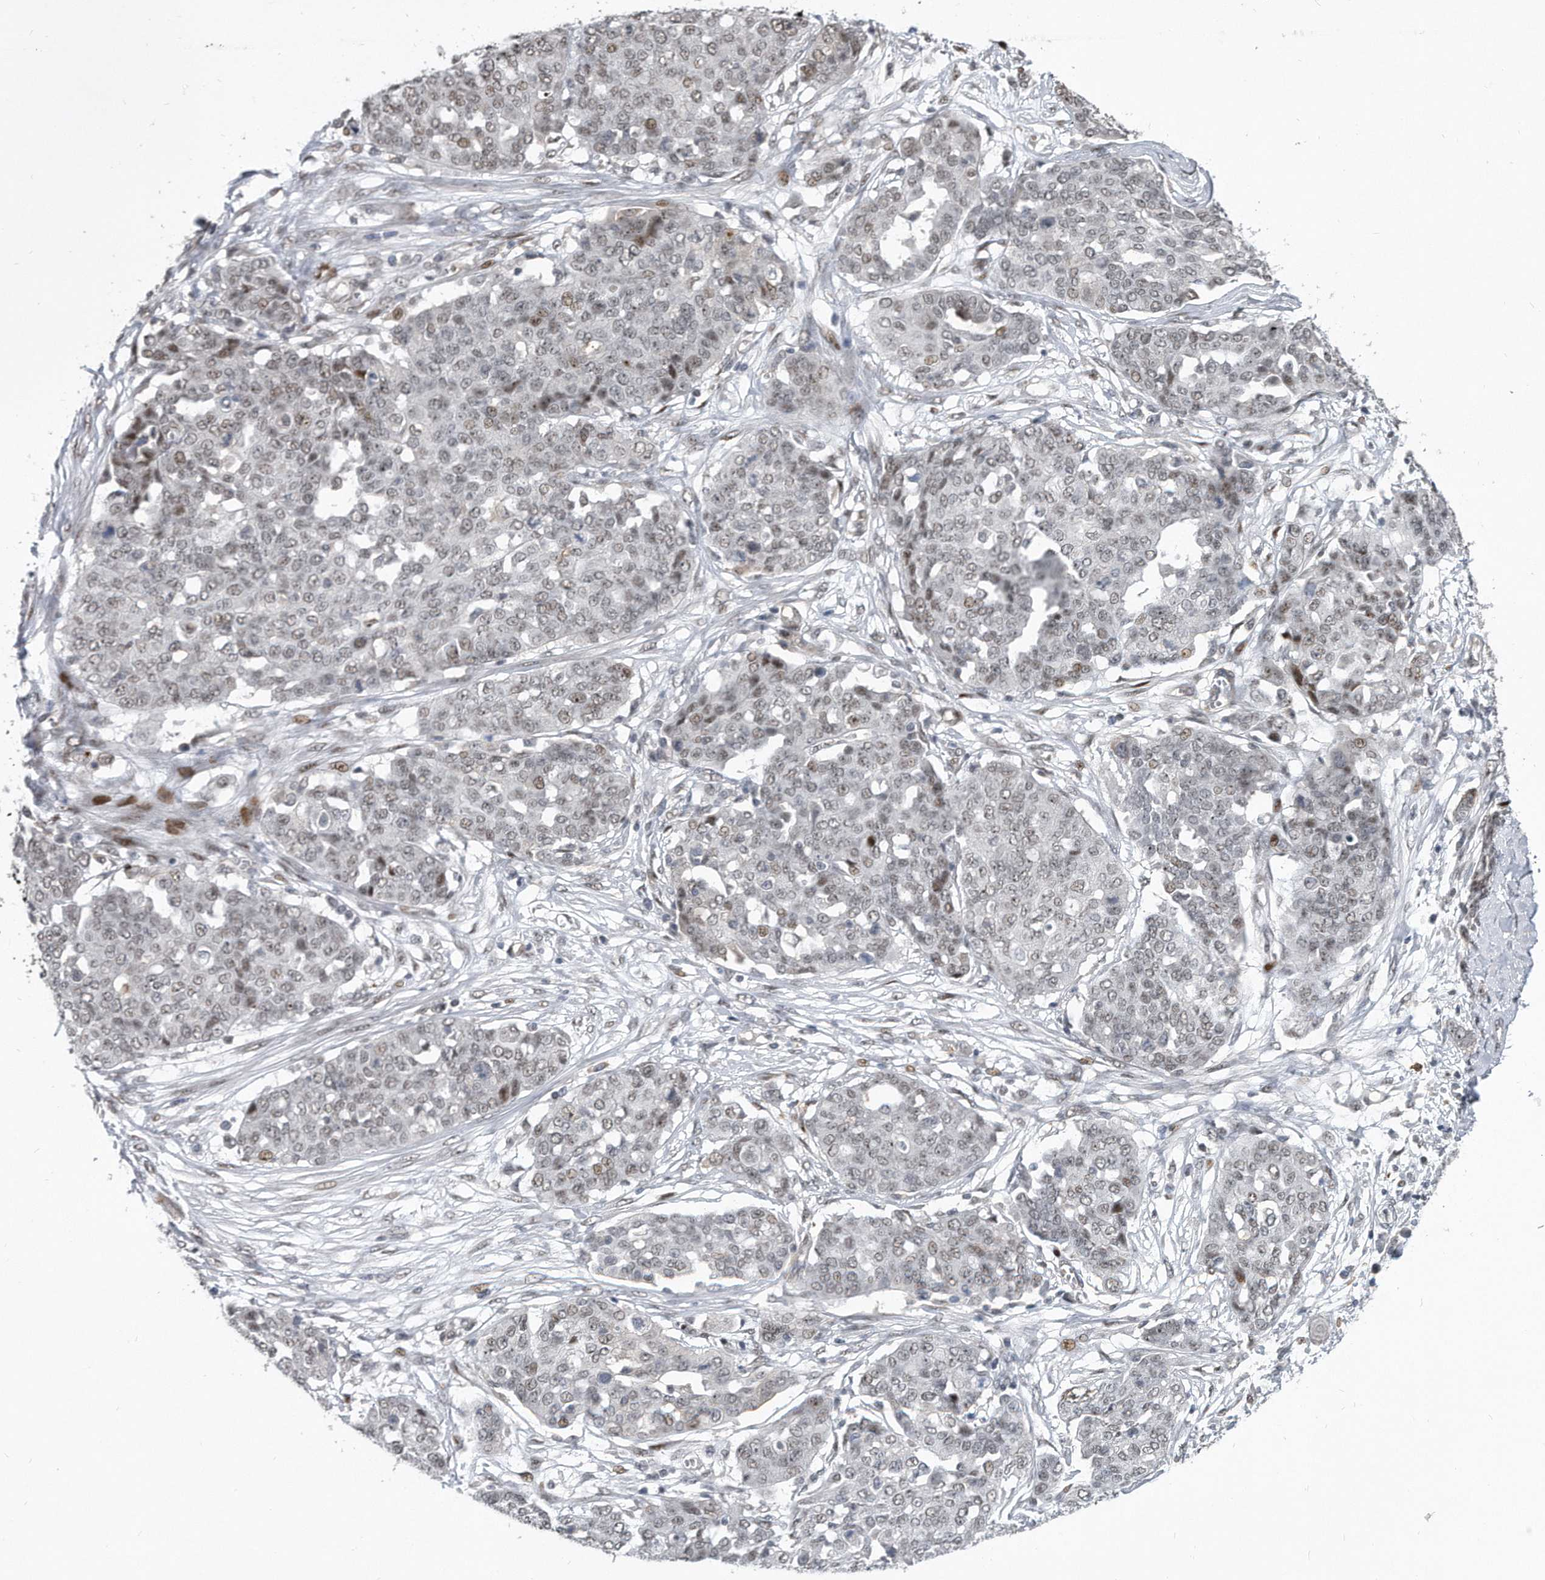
{"staining": {"intensity": "negative", "quantity": "none", "location": "none"}, "tissue": "ovarian cancer", "cell_type": "Tumor cells", "image_type": "cancer", "snomed": [{"axis": "morphology", "description": "Cystadenocarcinoma, serous, NOS"}, {"axis": "topography", "description": "Soft tissue"}, {"axis": "topography", "description": "Ovary"}], "caption": "IHC of human ovarian serous cystadenocarcinoma displays no positivity in tumor cells.", "gene": "PGBD2", "patient": {"sex": "female", "age": 57}}